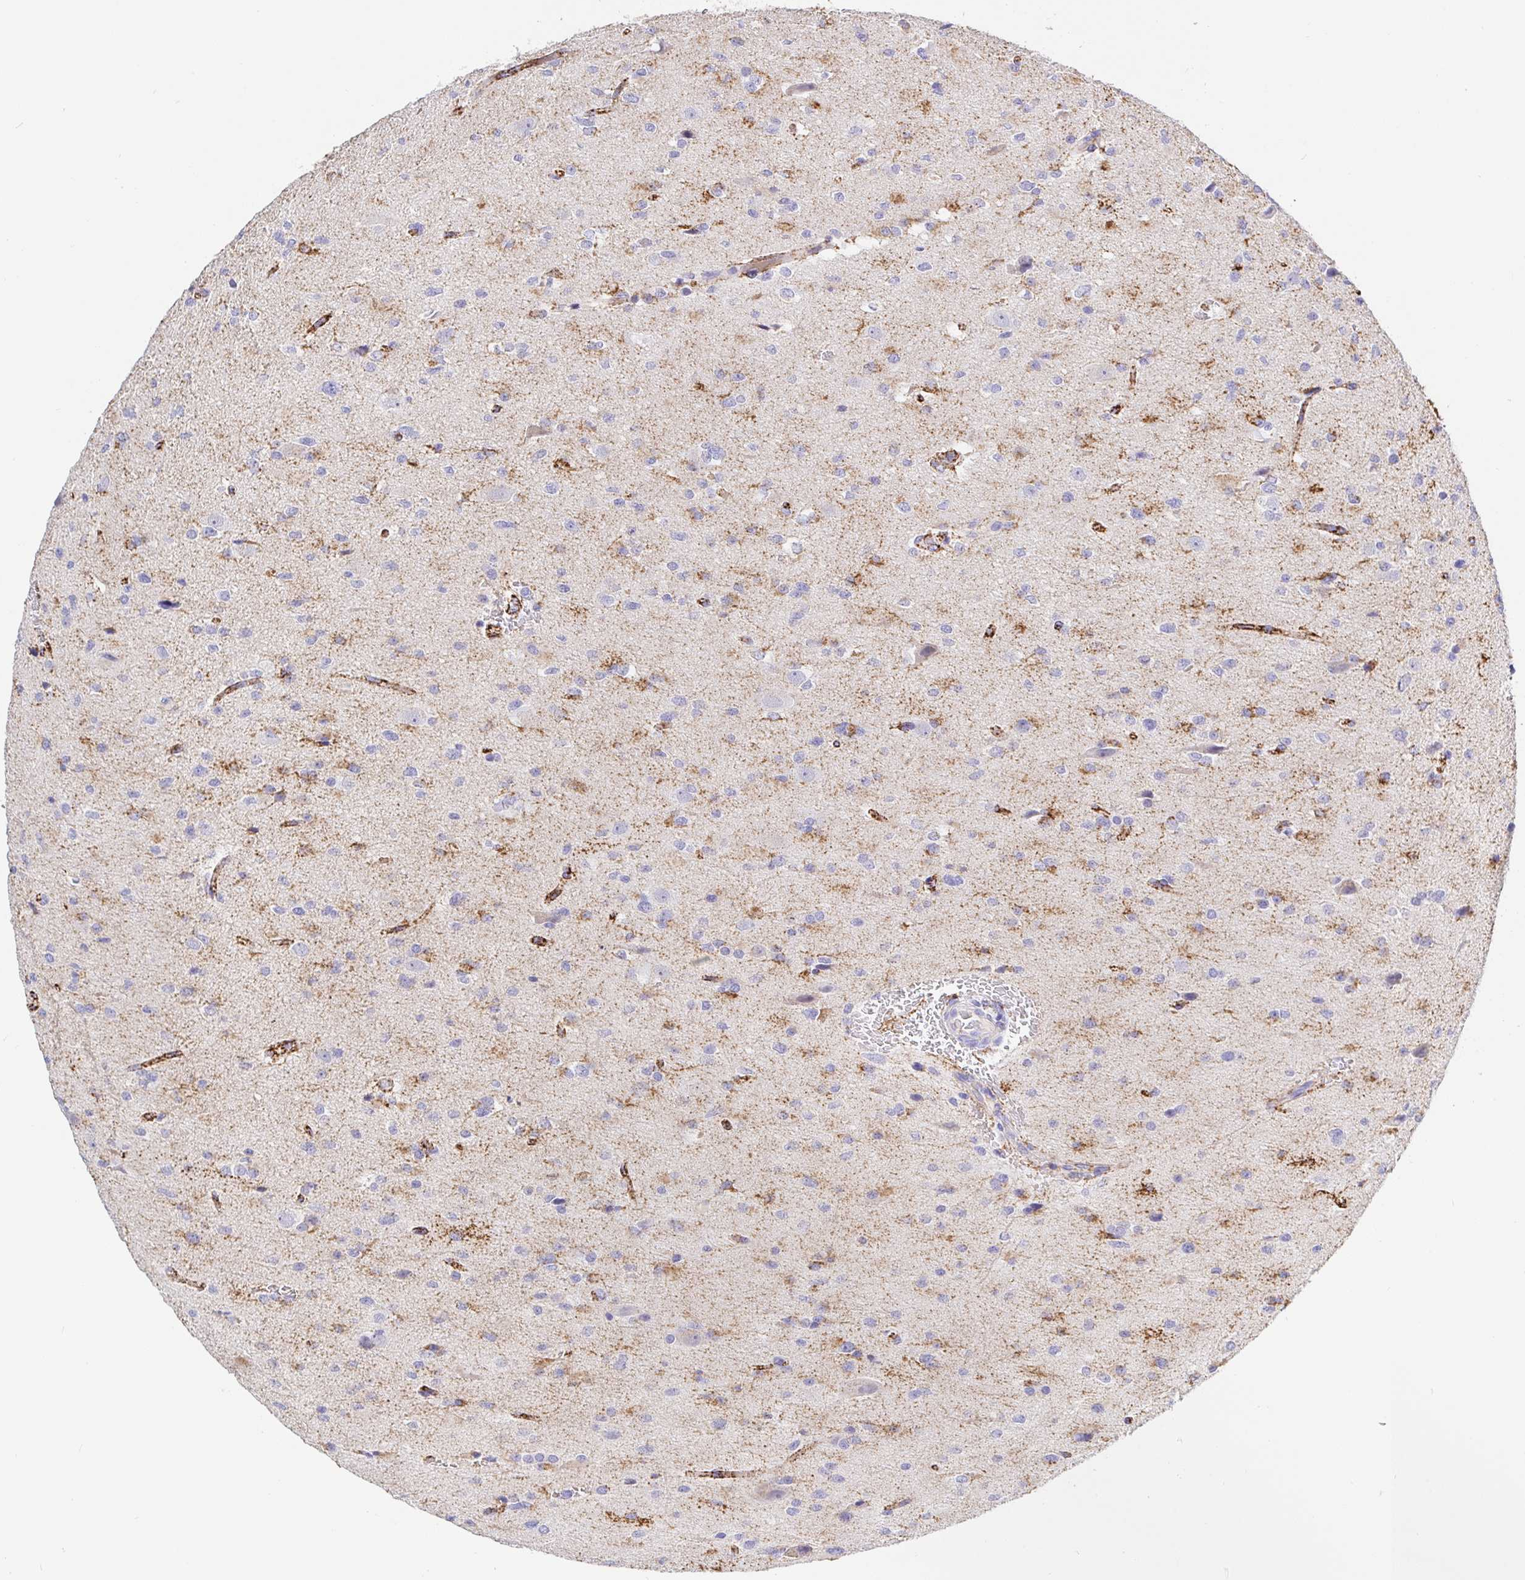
{"staining": {"intensity": "negative", "quantity": "none", "location": "none"}, "tissue": "glioma", "cell_type": "Tumor cells", "image_type": "cancer", "snomed": [{"axis": "morphology", "description": "Glioma, malignant, Low grade"}, {"axis": "topography", "description": "Brain"}], "caption": "An image of low-grade glioma (malignant) stained for a protein shows no brown staining in tumor cells.", "gene": "MAOA", "patient": {"sex": "female", "age": 32}}